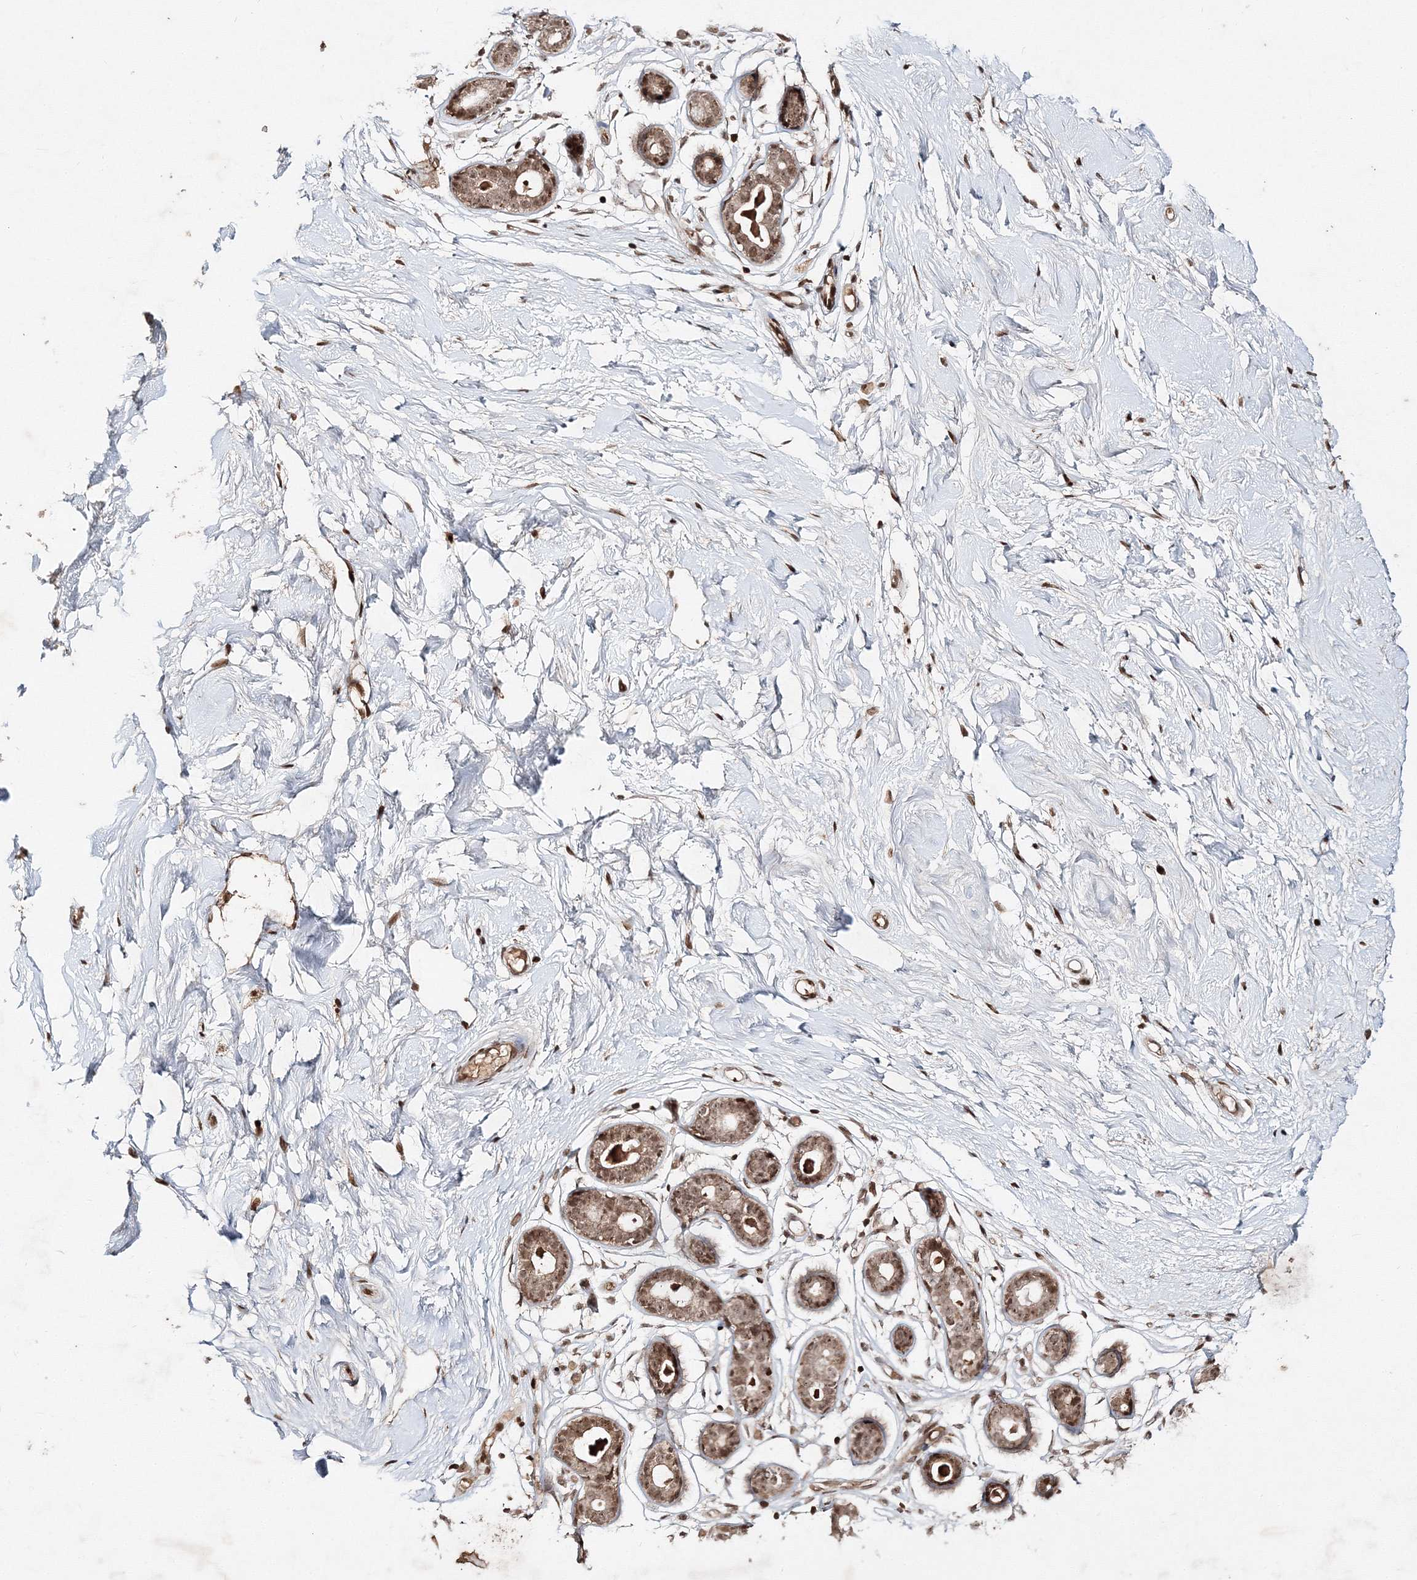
{"staining": {"intensity": "moderate", "quantity": "25%-75%", "location": "cytoplasmic/membranous,nuclear"}, "tissue": "breast", "cell_type": "Adipocytes", "image_type": "normal", "snomed": [{"axis": "morphology", "description": "Normal tissue, NOS"}, {"axis": "morphology", "description": "Adenoma, NOS"}, {"axis": "topography", "description": "Breast"}], "caption": "This micrograph shows immunohistochemistry staining of normal human breast, with medium moderate cytoplasmic/membranous,nuclear positivity in about 25%-75% of adipocytes.", "gene": "CARM1", "patient": {"sex": "female", "age": 23}}